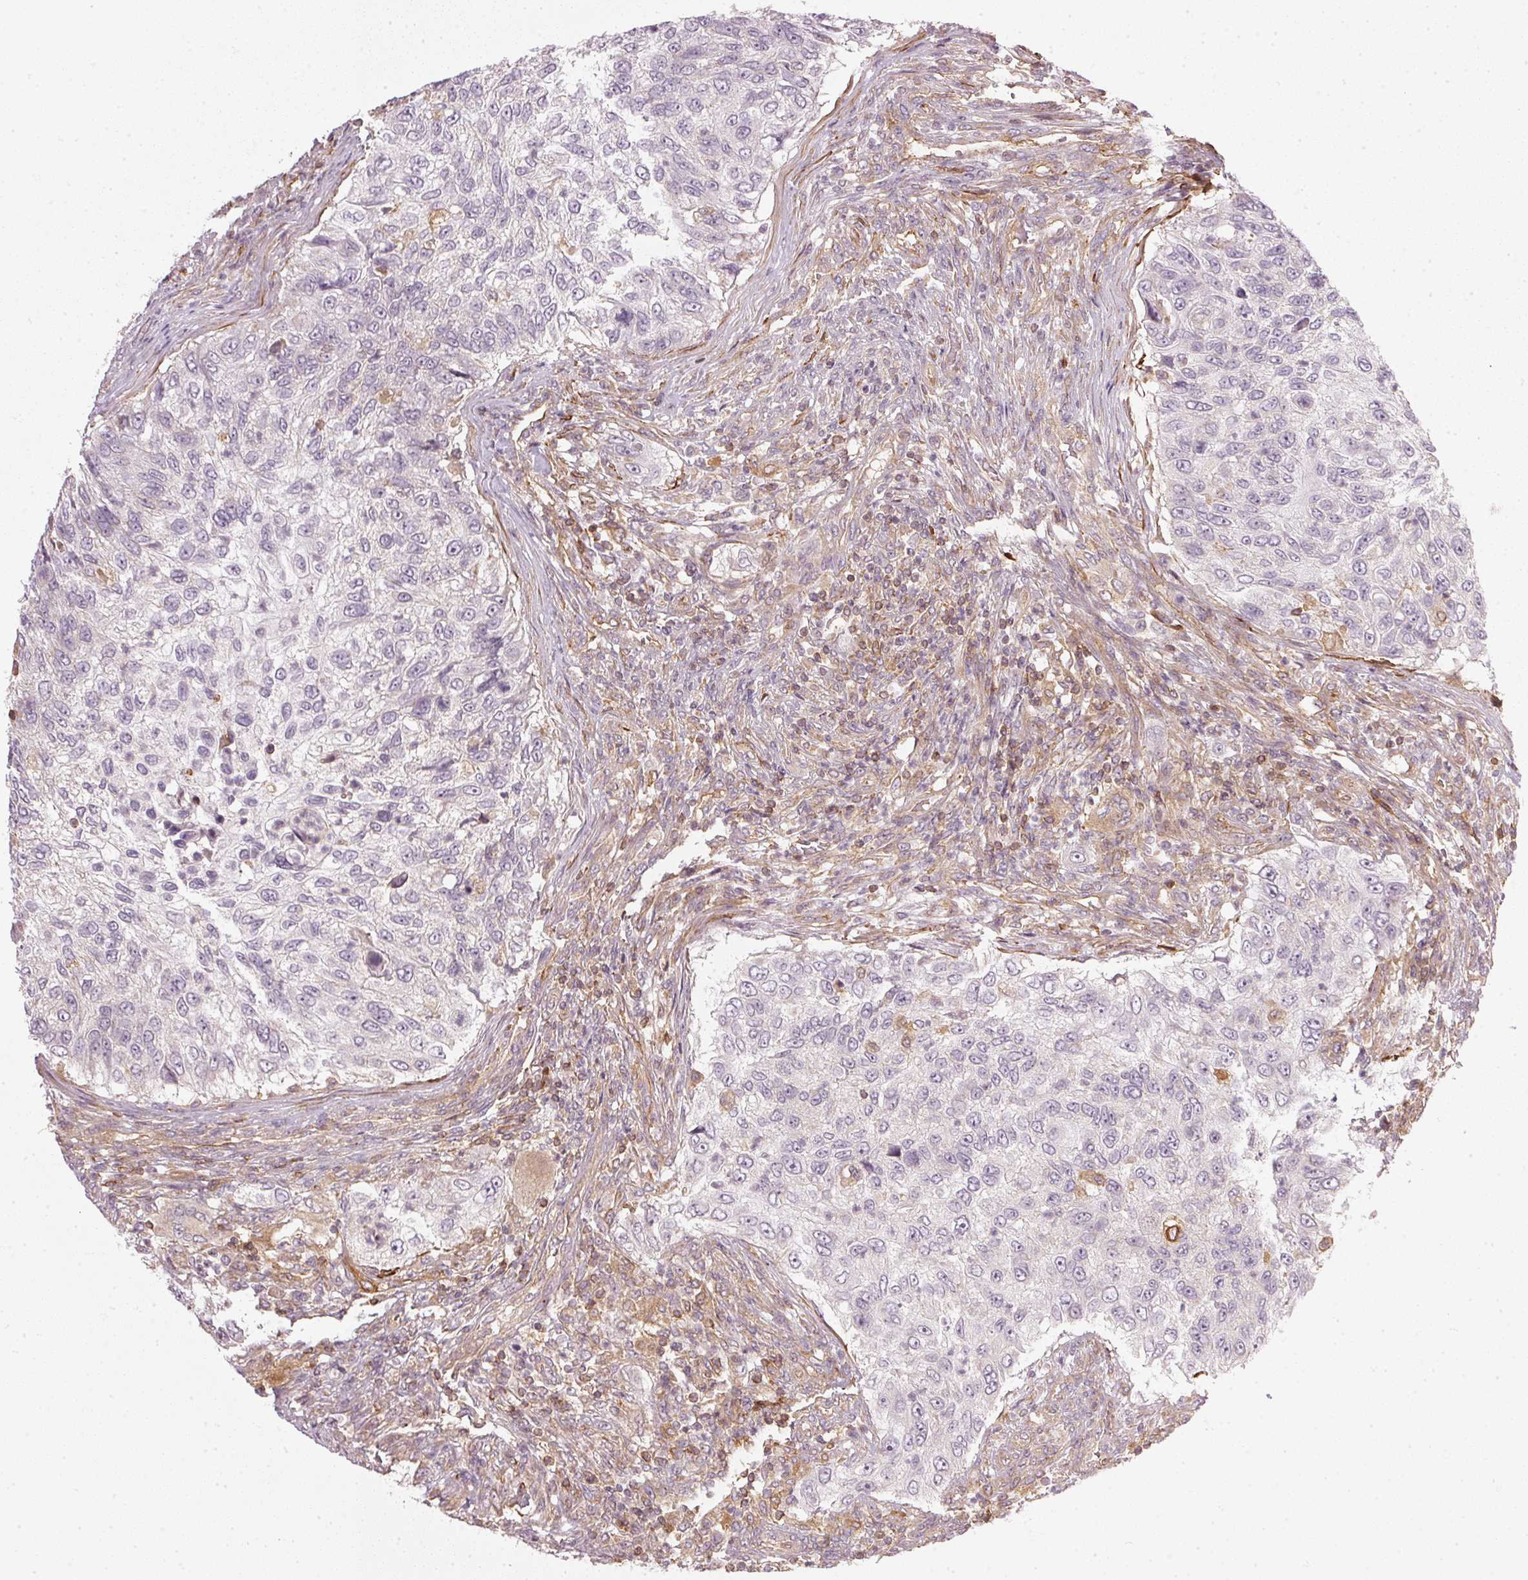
{"staining": {"intensity": "negative", "quantity": "none", "location": "none"}, "tissue": "urothelial cancer", "cell_type": "Tumor cells", "image_type": "cancer", "snomed": [{"axis": "morphology", "description": "Urothelial carcinoma, High grade"}, {"axis": "topography", "description": "Urinary bladder"}], "caption": "There is no significant expression in tumor cells of high-grade urothelial carcinoma. (Brightfield microscopy of DAB (3,3'-diaminobenzidine) IHC at high magnification).", "gene": "NADK2", "patient": {"sex": "female", "age": 60}}